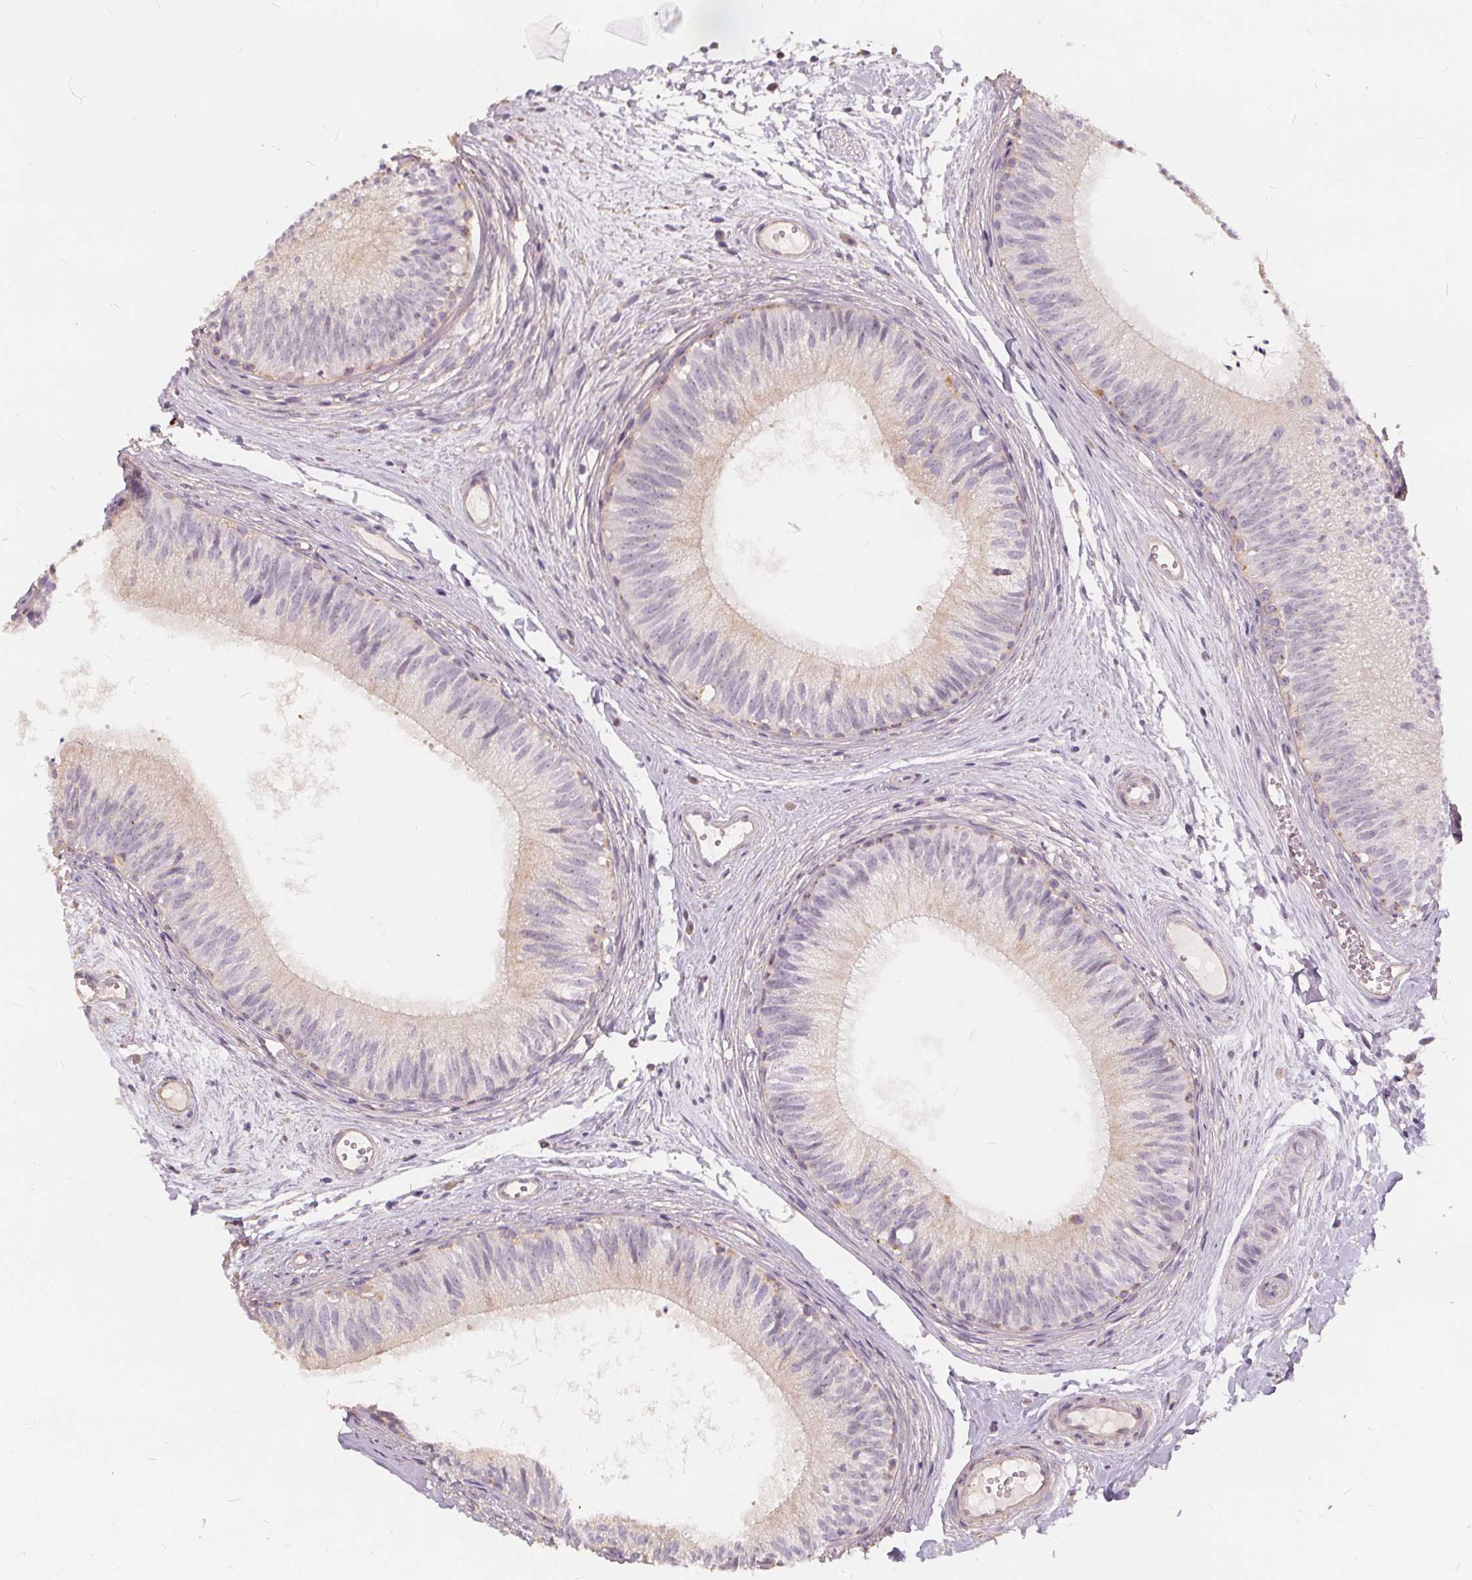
{"staining": {"intensity": "weak", "quantity": "<25%", "location": "cytoplasmic/membranous"}, "tissue": "epididymis", "cell_type": "Glandular cells", "image_type": "normal", "snomed": [{"axis": "morphology", "description": "Normal tissue, NOS"}, {"axis": "topography", "description": "Epididymis"}], "caption": "Glandular cells are negative for protein expression in normal human epididymis. Brightfield microscopy of IHC stained with DAB (3,3'-diaminobenzidine) (brown) and hematoxylin (blue), captured at high magnification.", "gene": "DRC3", "patient": {"sex": "male", "age": 29}}